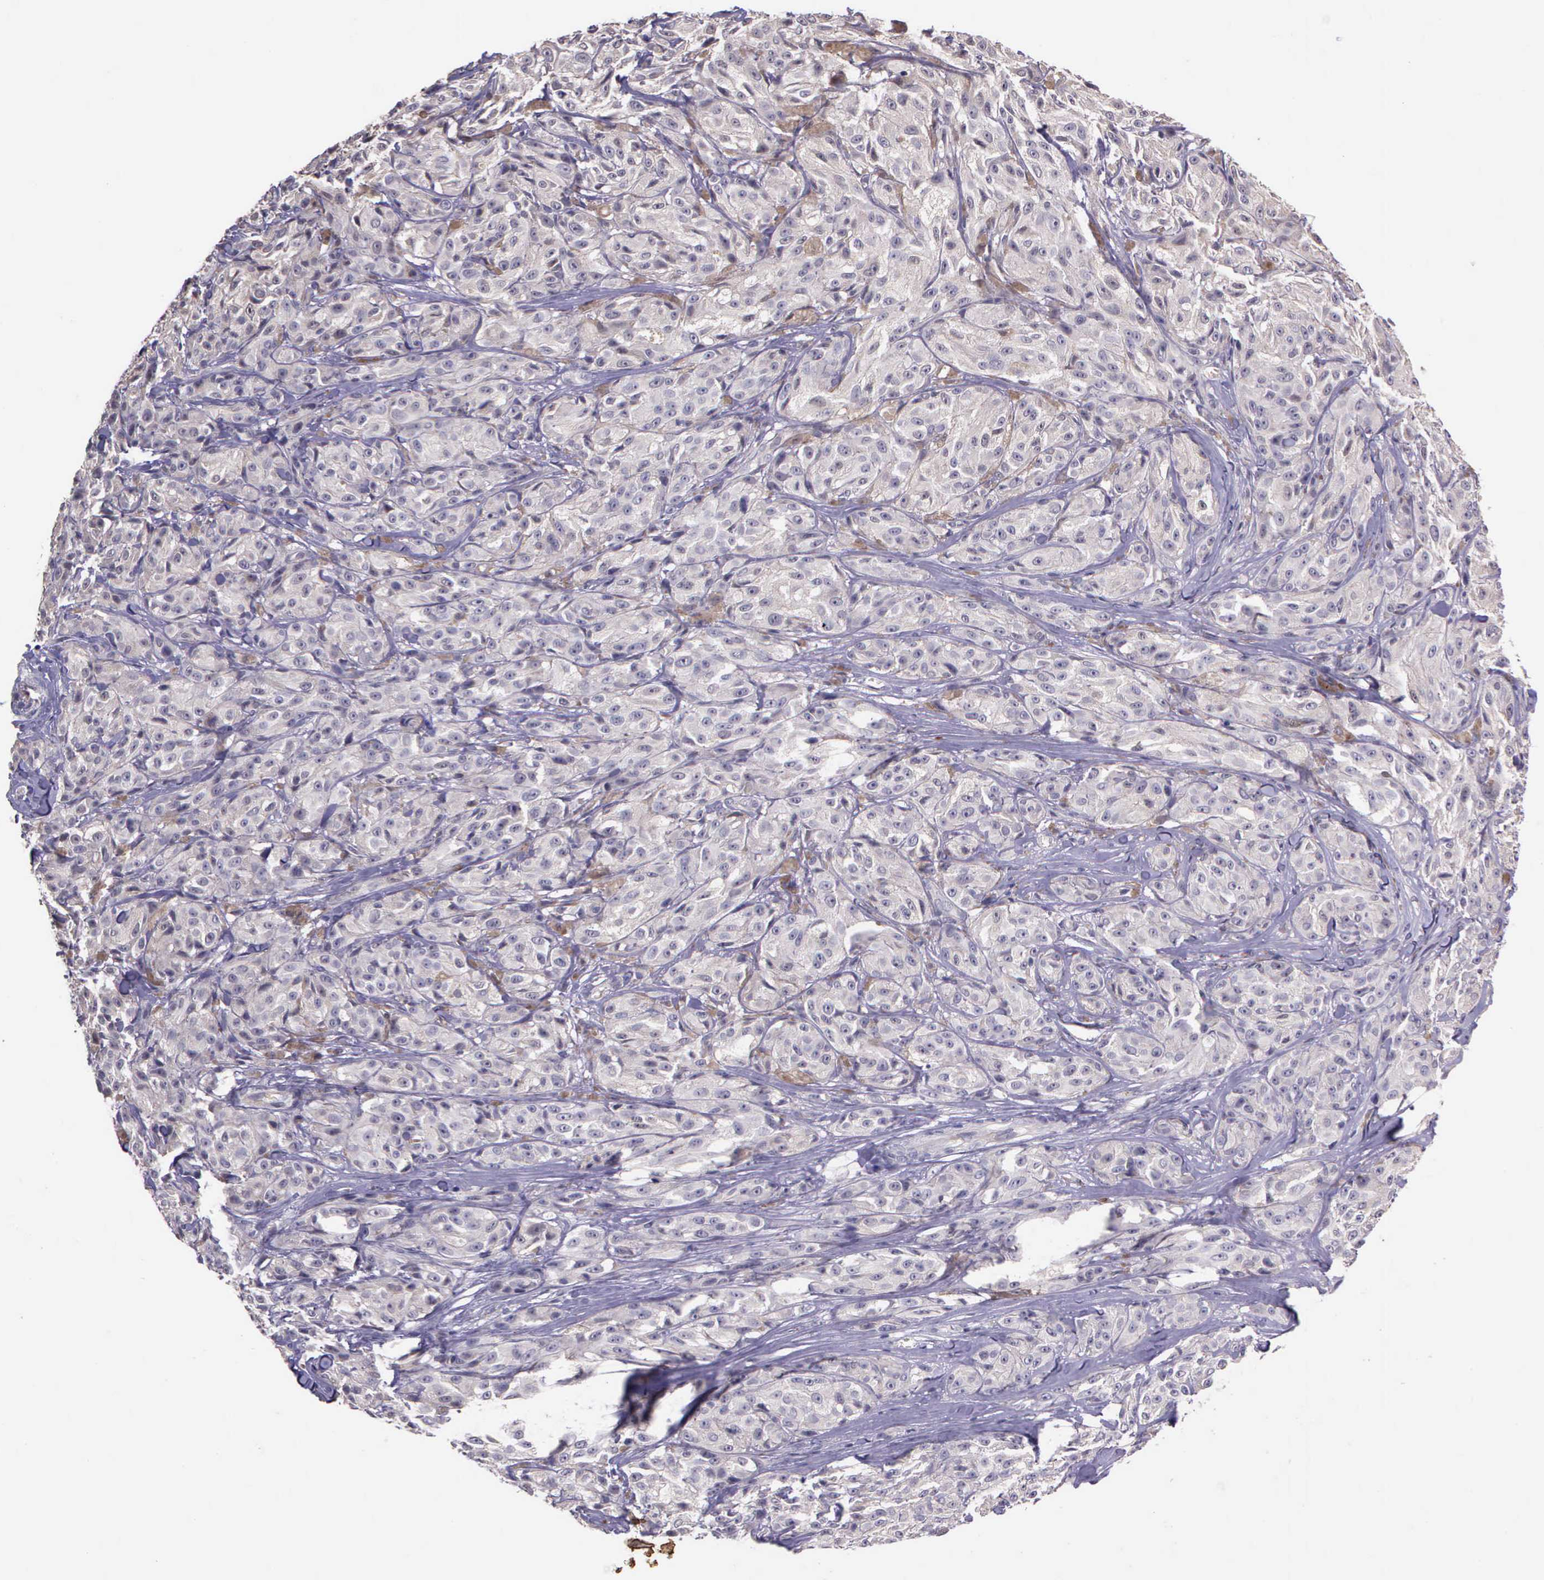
{"staining": {"intensity": "negative", "quantity": "none", "location": "none"}, "tissue": "melanoma", "cell_type": "Tumor cells", "image_type": "cancer", "snomed": [{"axis": "morphology", "description": "Malignant melanoma, NOS"}, {"axis": "topography", "description": "Skin"}], "caption": "An immunohistochemistry micrograph of malignant melanoma is shown. There is no staining in tumor cells of malignant melanoma.", "gene": "IGBP1", "patient": {"sex": "male", "age": 56}}